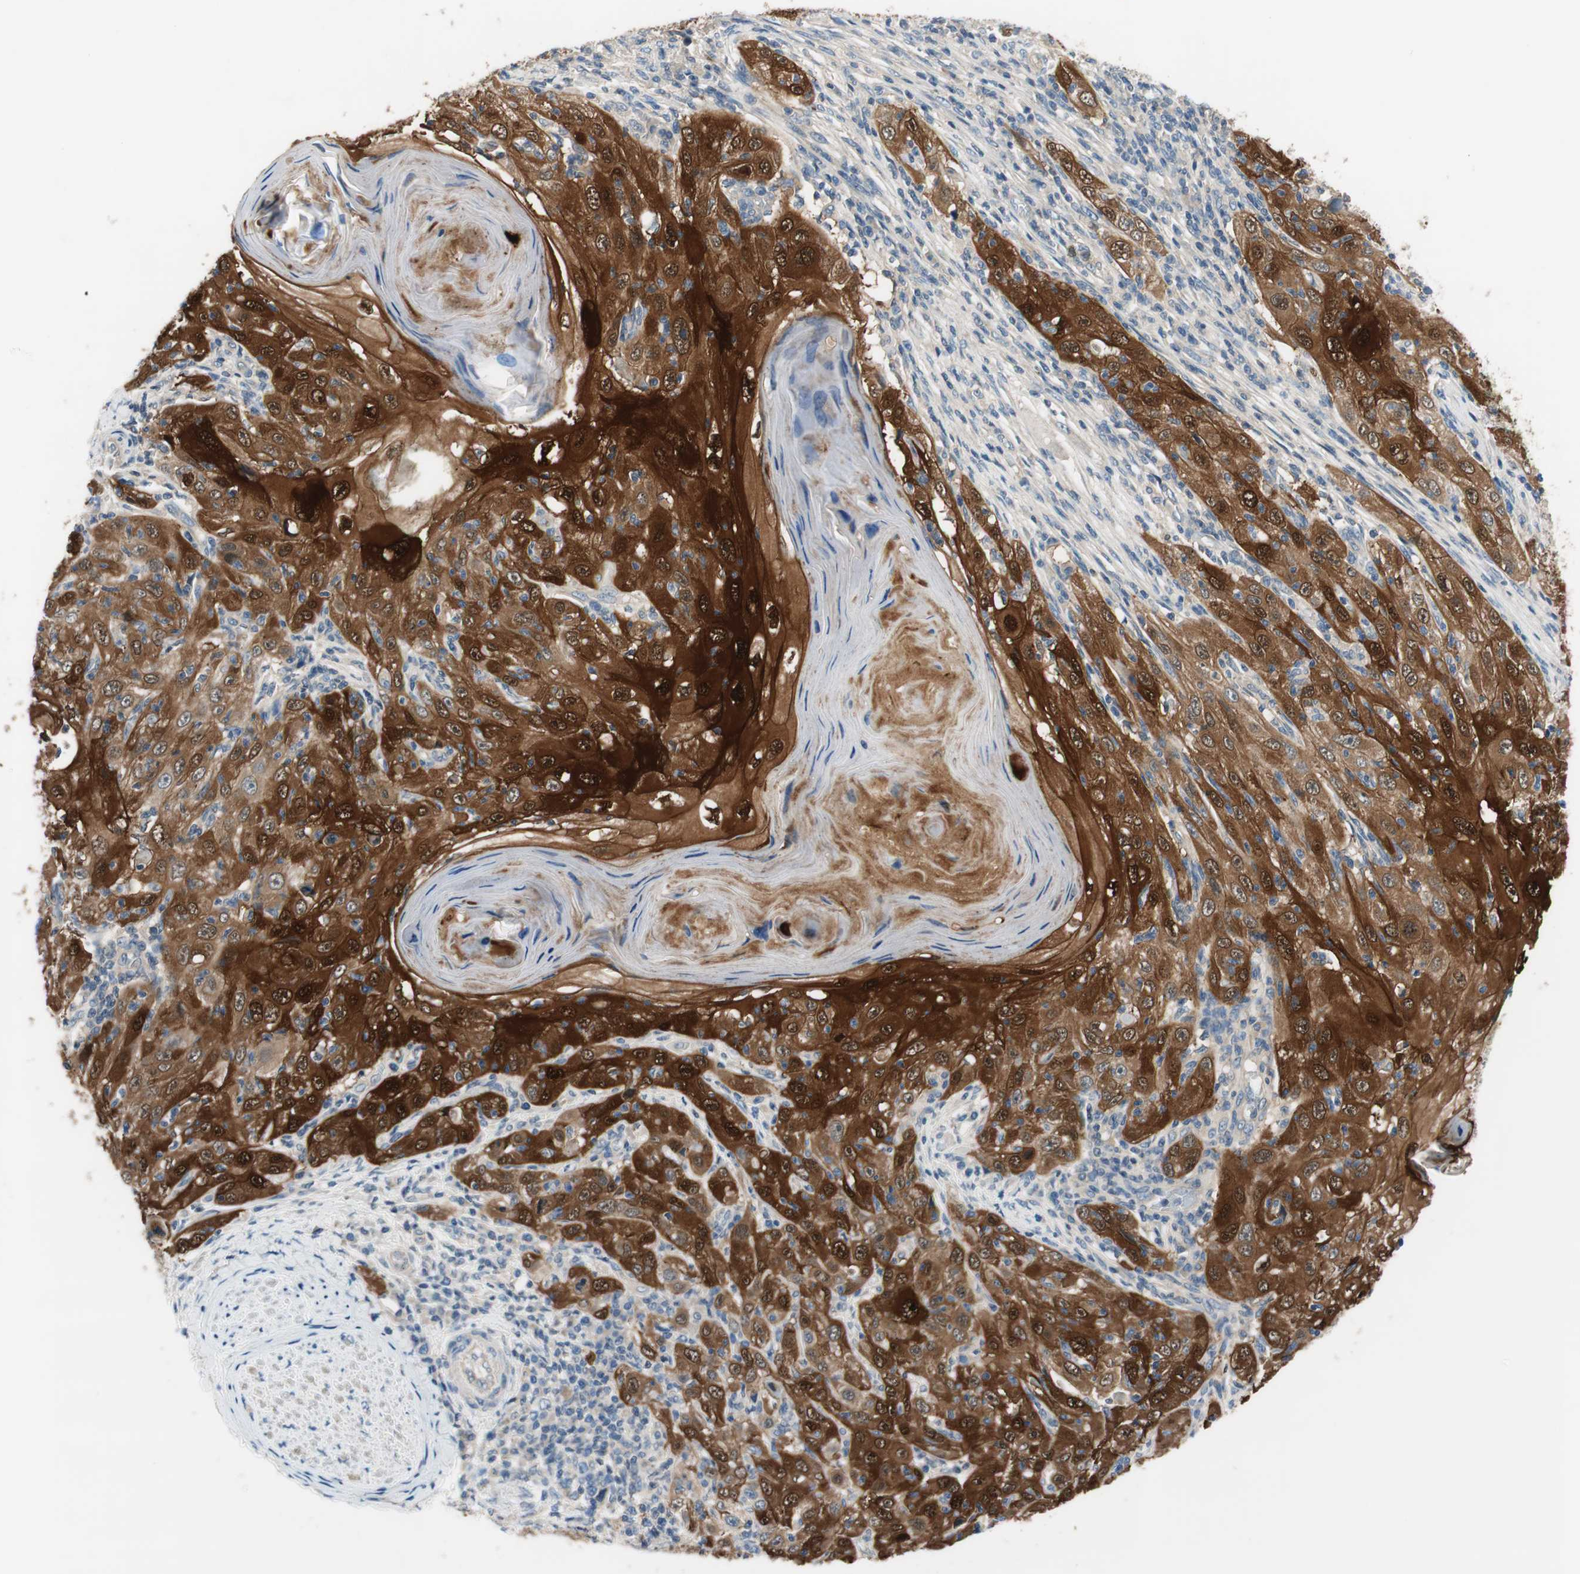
{"staining": {"intensity": "strong", "quantity": ">75%", "location": "cytoplasmic/membranous,nuclear"}, "tissue": "skin cancer", "cell_type": "Tumor cells", "image_type": "cancer", "snomed": [{"axis": "morphology", "description": "Squamous cell carcinoma, NOS"}, {"axis": "topography", "description": "Skin"}], "caption": "This micrograph demonstrates immunohistochemistry (IHC) staining of skin cancer (squamous cell carcinoma), with high strong cytoplasmic/membranous and nuclear positivity in about >75% of tumor cells.", "gene": "CALML3", "patient": {"sex": "female", "age": 88}}